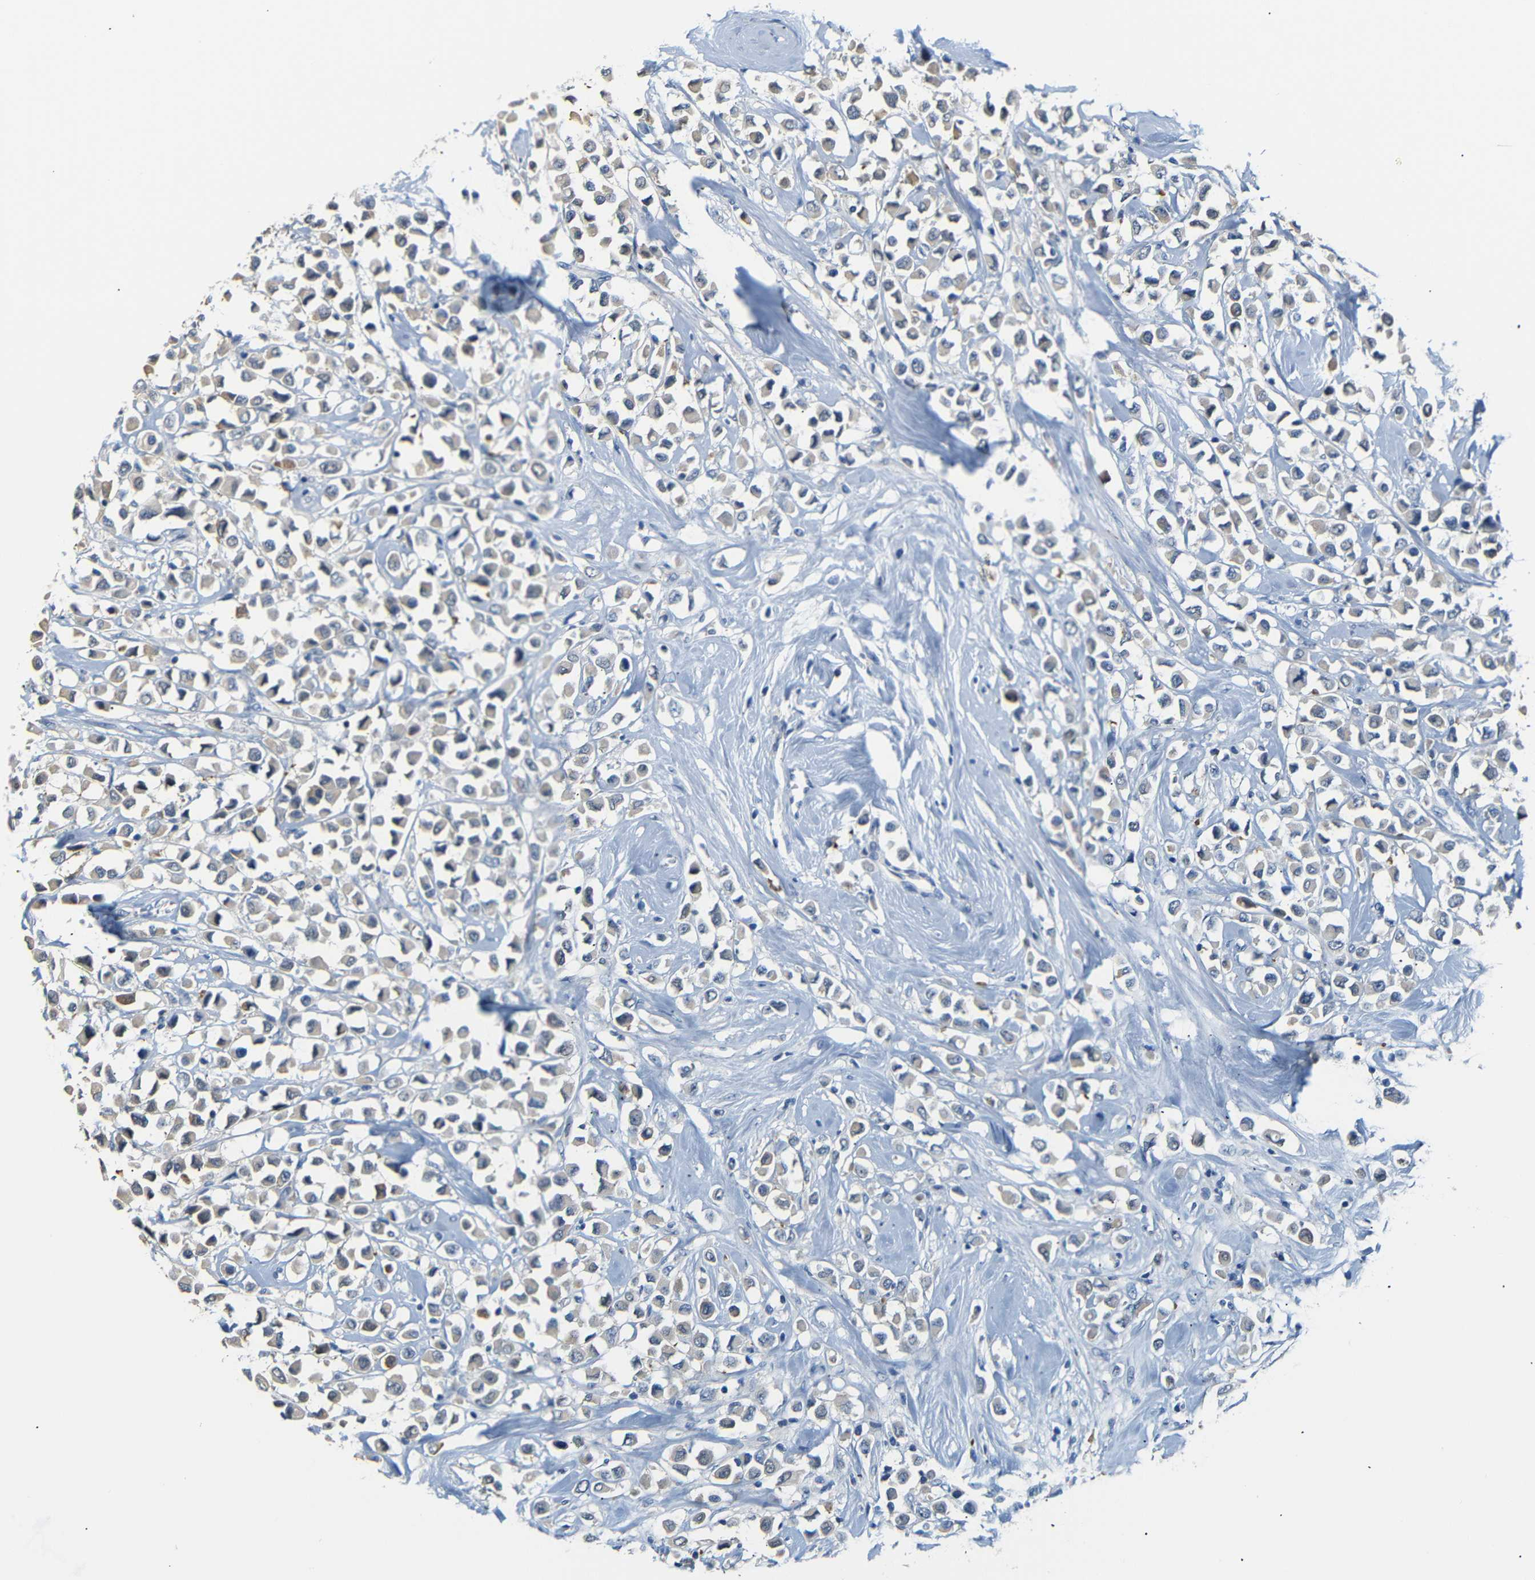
{"staining": {"intensity": "weak", "quantity": "<25%", "location": "cytoplasmic/membranous"}, "tissue": "breast cancer", "cell_type": "Tumor cells", "image_type": "cancer", "snomed": [{"axis": "morphology", "description": "Duct carcinoma"}, {"axis": "topography", "description": "Breast"}], "caption": "This is a histopathology image of immunohistochemistry staining of infiltrating ductal carcinoma (breast), which shows no staining in tumor cells. The staining is performed using DAB brown chromogen with nuclei counter-stained in using hematoxylin.", "gene": "SFN", "patient": {"sex": "female", "age": 61}}